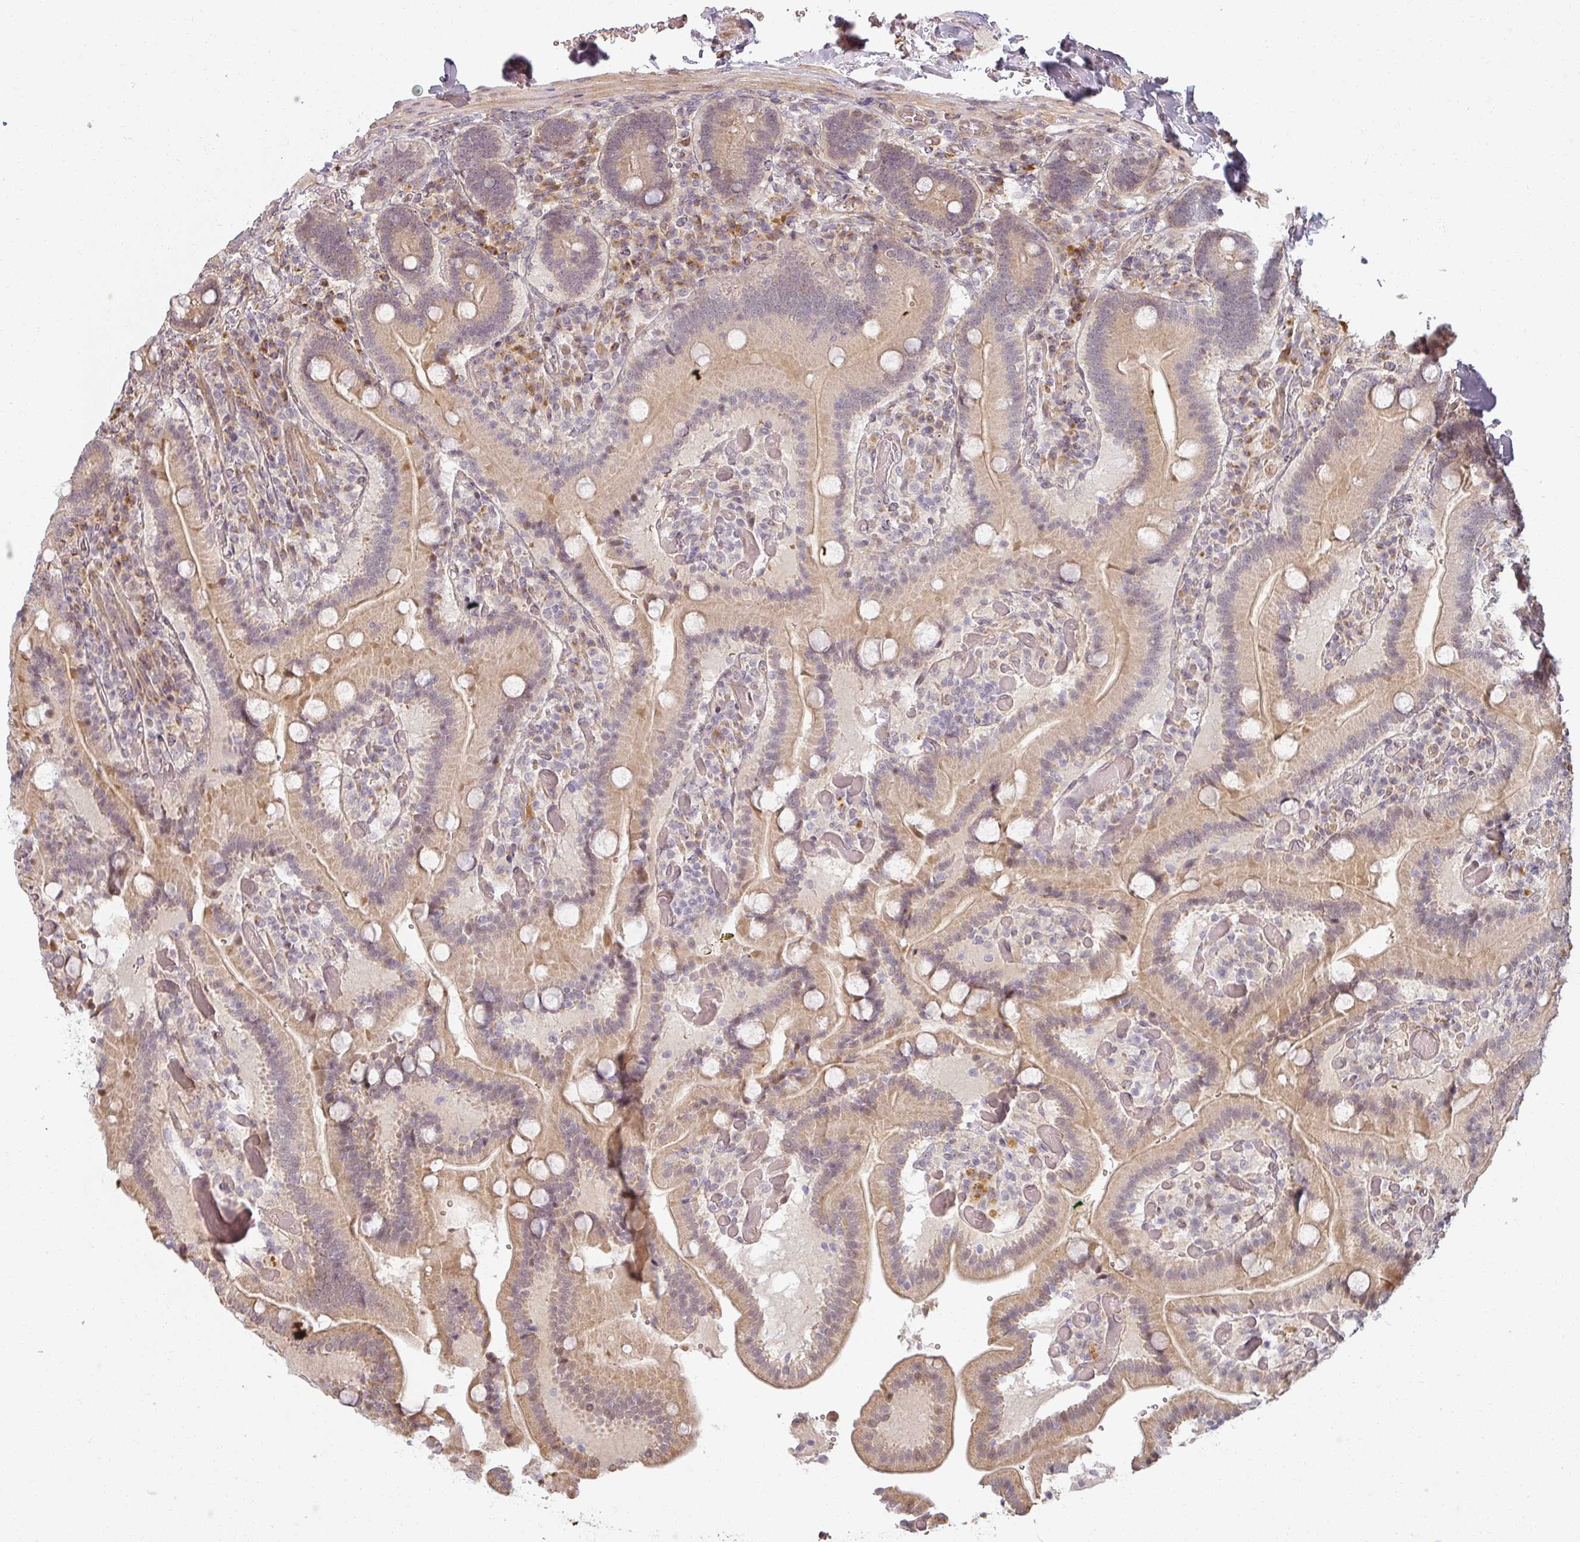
{"staining": {"intensity": "weak", "quantity": "25%-75%", "location": "cytoplasmic/membranous"}, "tissue": "duodenum", "cell_type": "Glandular cells", "image_type": "normal", "snomed": [{"axis": "morphology", "description": "Normal tissue, NOS"}, {"axis": "topography", "description": "Duodenum"}], "caption": "Protein analysis of unremarkable duodenum demonstrates weak cytoplasmic/membranous staining in about 25%-75% of glandular cells.", "gene": "MED19", "patient": {"sex": "female", "age": 62}}